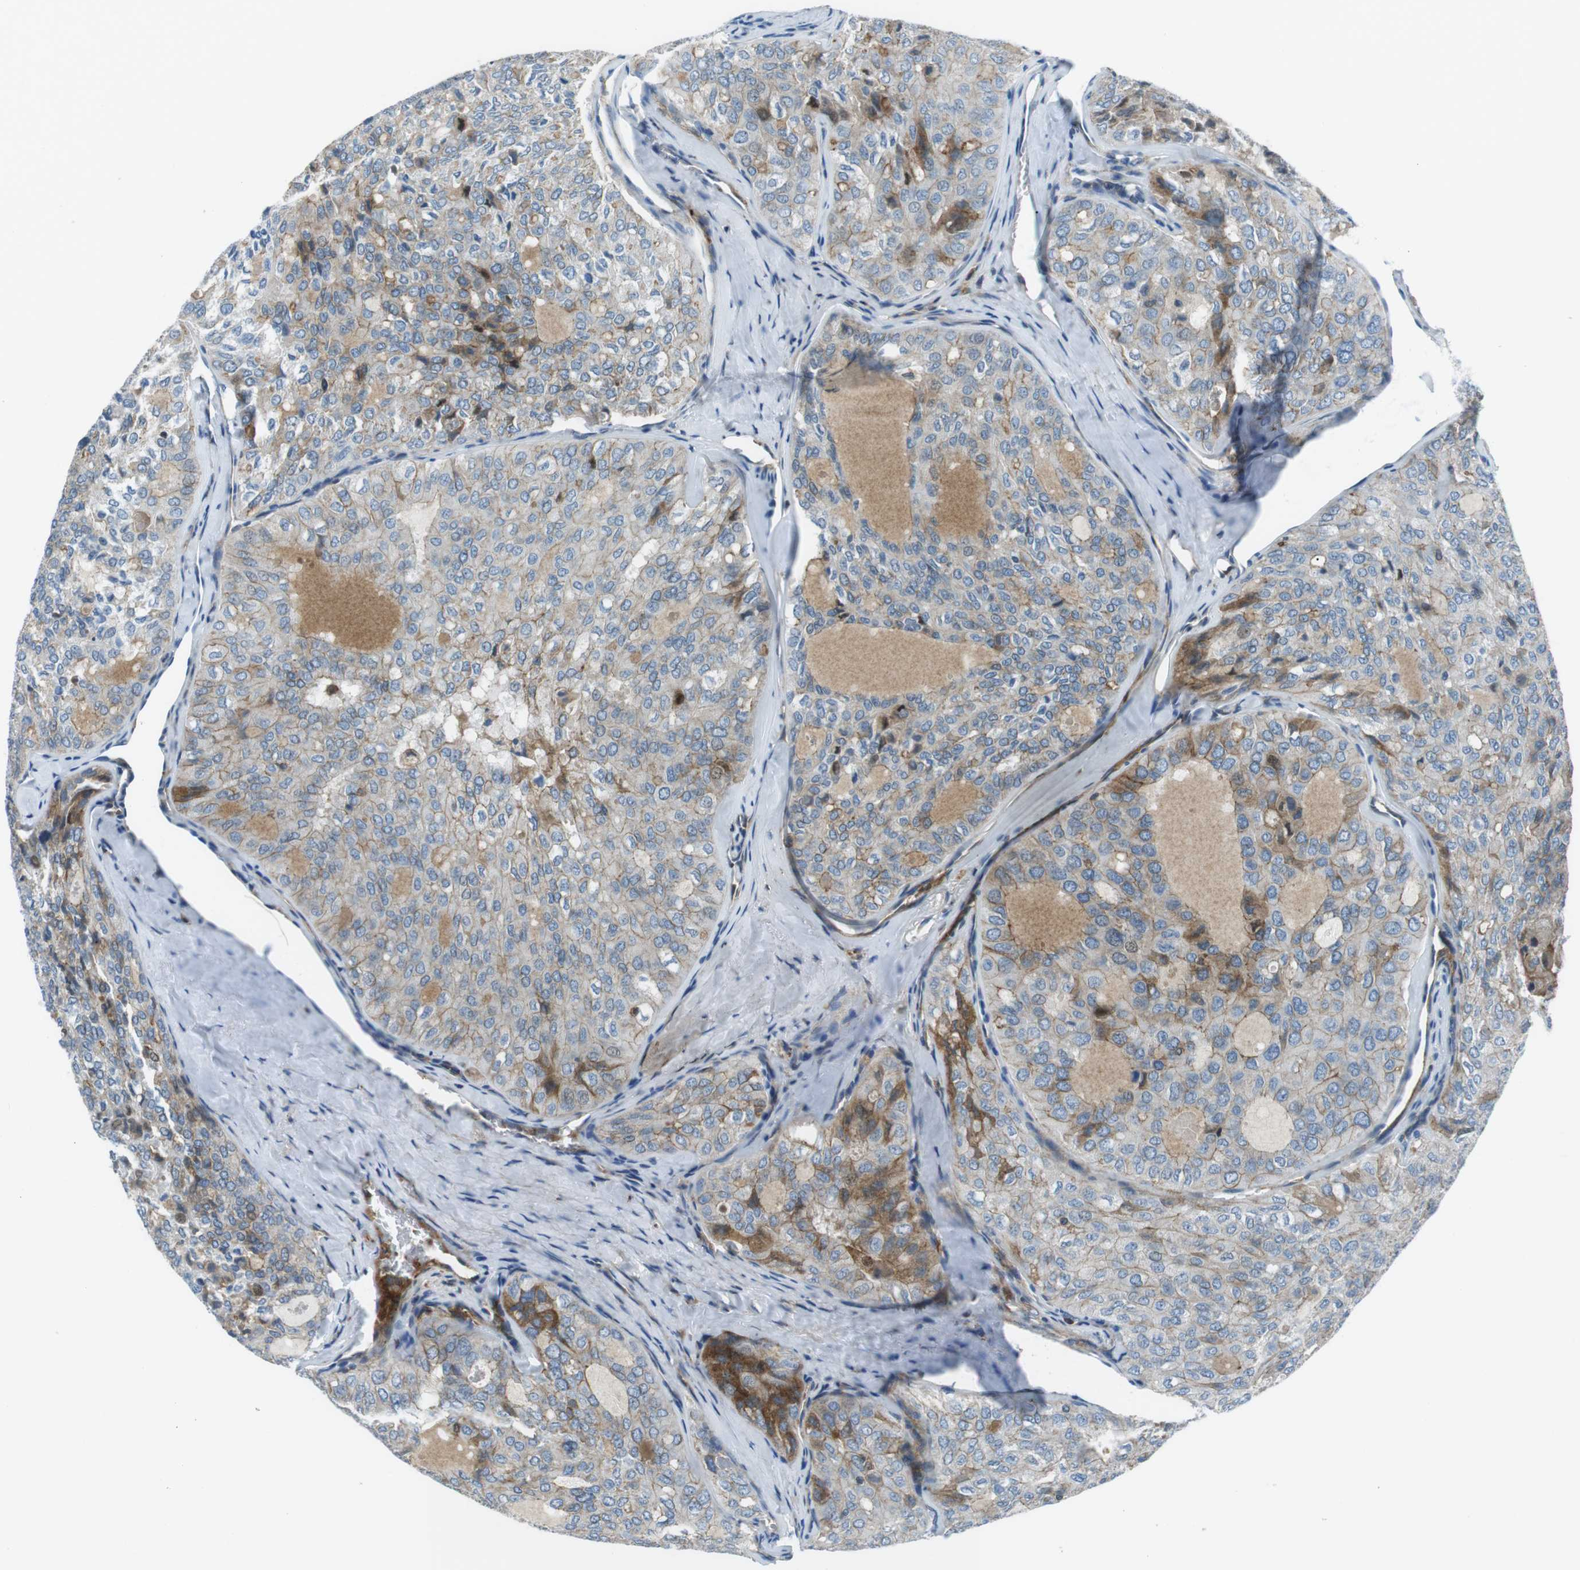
{"staining": {"intensity": "weak", "quantity": "25%-75%", "location": "cytoplasmic/membranous"}, "tissue": "thyroid cancer", "cell_type": "Tumor cells", "image_type": "cancer", "snomed": [{"axis": "morphology", "description": "Follicular adenoma carcinoma, NOS"}, {"axis": "topography", "description": "Thyroid gland"}], "caption": "The histopathology image demonstrates immunohistochemical staining of thyroid cancer. There is weak cytoplasmic/membranous positivity is identified in approximately 25%-75% of tumor cells.", "gene": "ARVCF", "patient": {"sex": "male", "age": 75}}